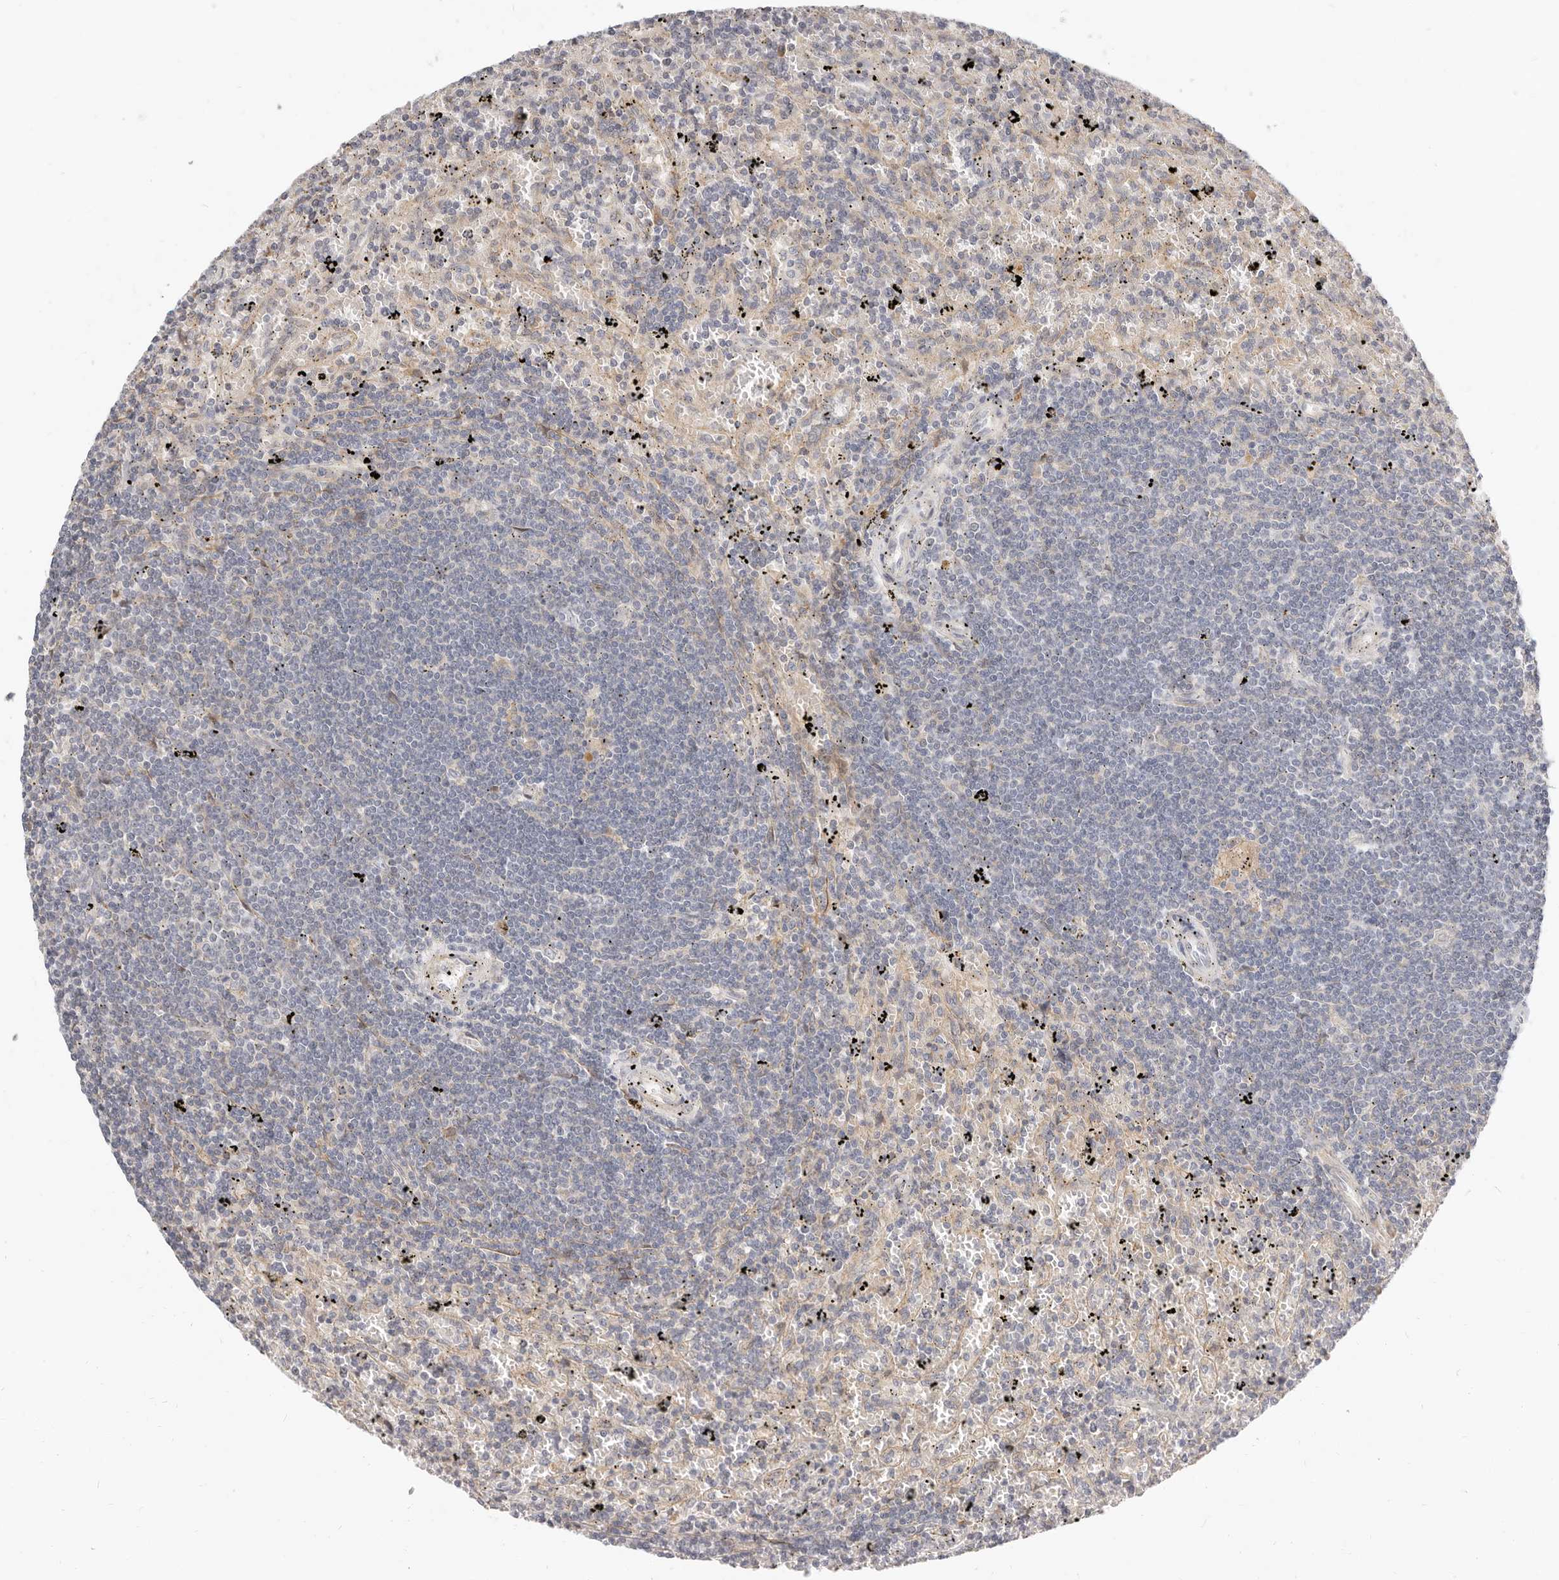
{"staining": {"intensity": "negative", "quantity": "none", "location": "none"}, "tissue": "lymphoma", "cell_type": "Tumor cells", "image_type": "cancer", "snomed": [{"axis": "morphology", "description": "Malignant lymphoma, non-Hodgkin's type, Low grade"}, {"axis": "topography", "description": "Spleen"}], "caption": "This is a histopathology image of immunohistochemistry staining of low-grade malignant lymphoma, non-Hodgkin's type, which shows no positivity in tumor cells.", "gene": "MICALL2", "patient": {"sex": "male", "age": 76}}